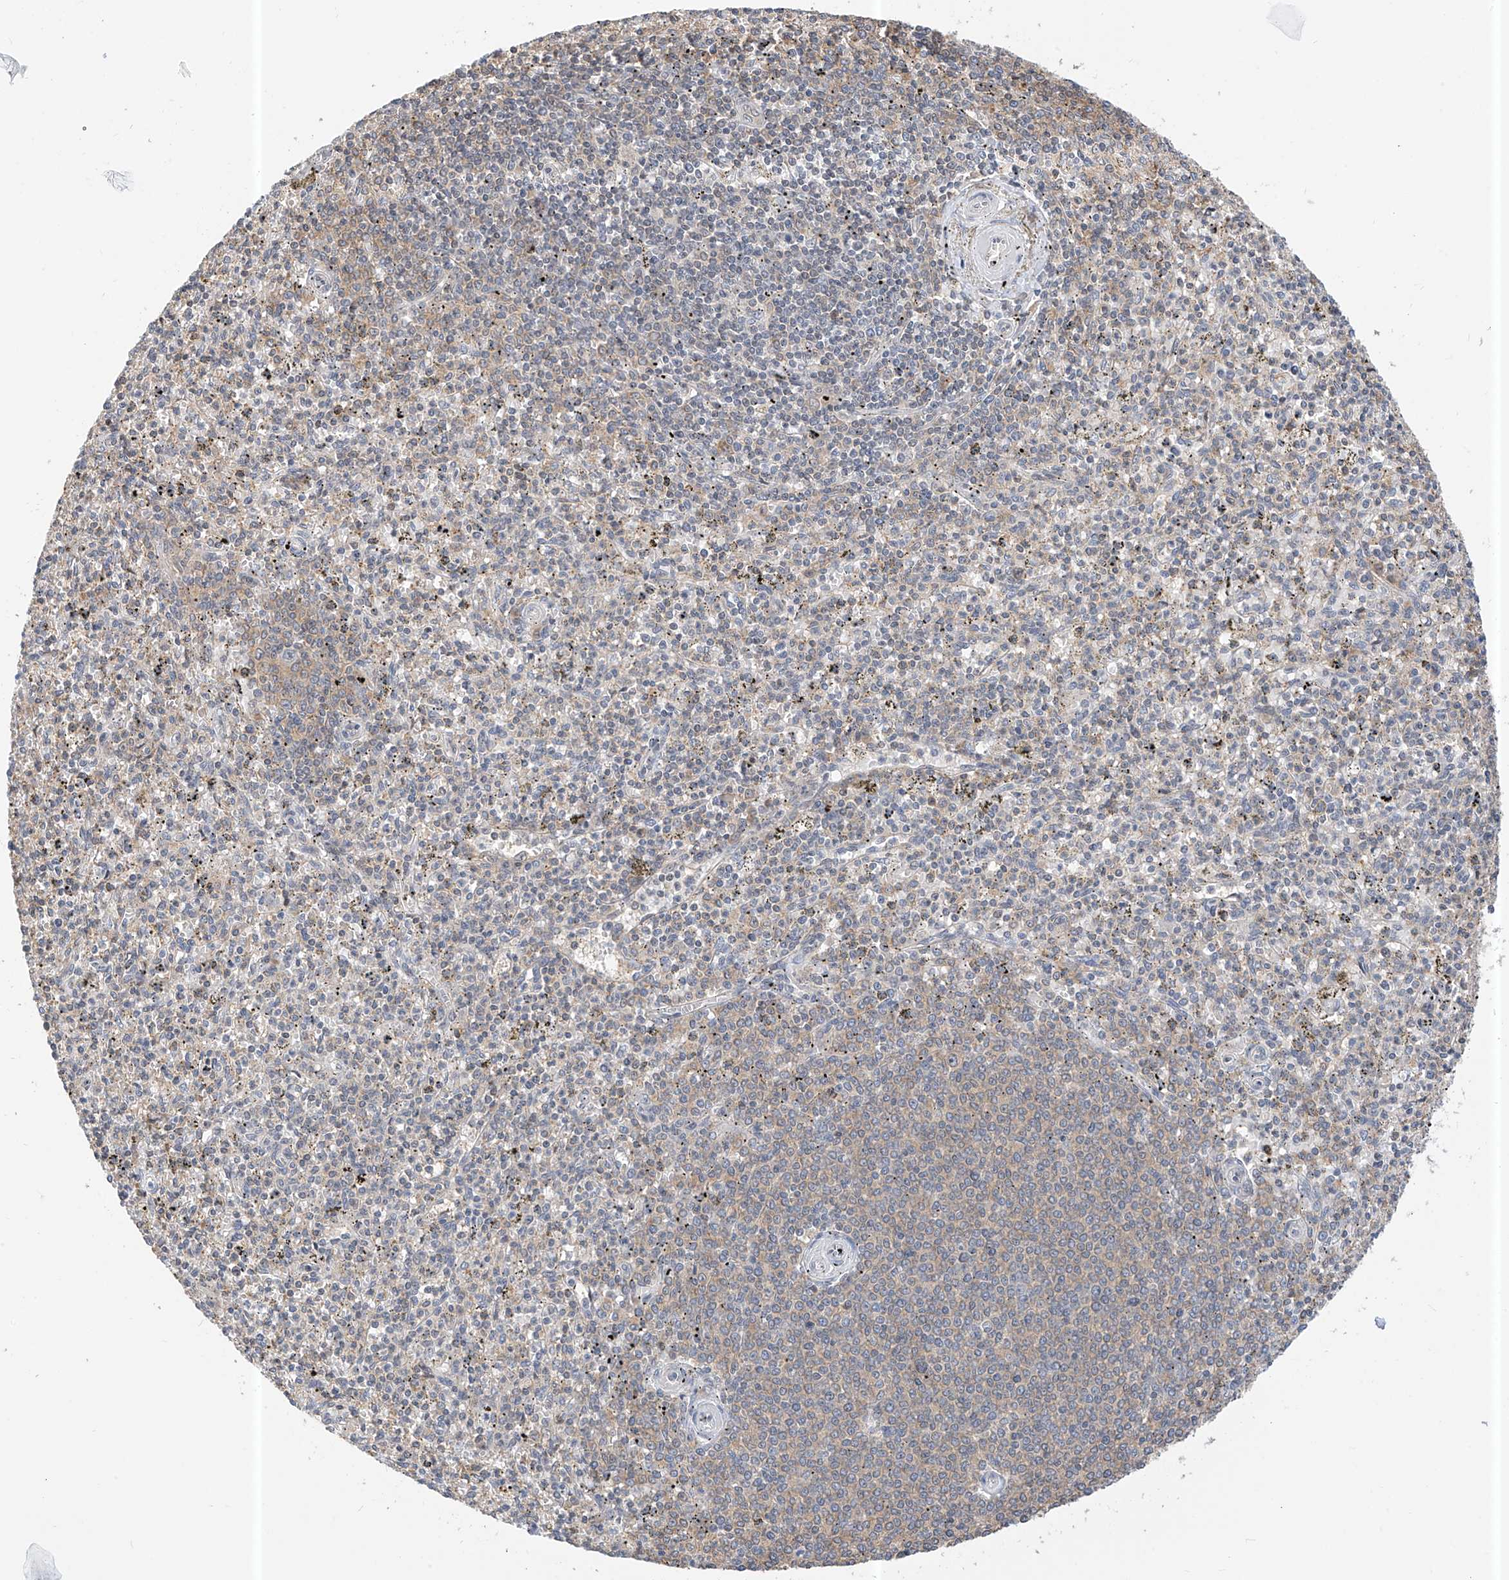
{"staining": {"intensity": "weak", "quantity": "<25%", "location": "cytoplasmic/membranous"}, "tissue": "spleen", "cell_type": "Cells in red pulp", "image_type": "normal", "snomed": [{"axis": "morphology", "description": "Normal tissue, NOS"}, {"axis": "topography", "description": "Spleen"}], "caption": "Immunohistochemistry image of unremarkable human spleen stained for a protein (brown), which displays no staining in cells in red pulp. (DAB immunohistochemistry (IHC), high magnification).", "gene": "PPA2", "patient": {"sex": "male", "age": 72}}